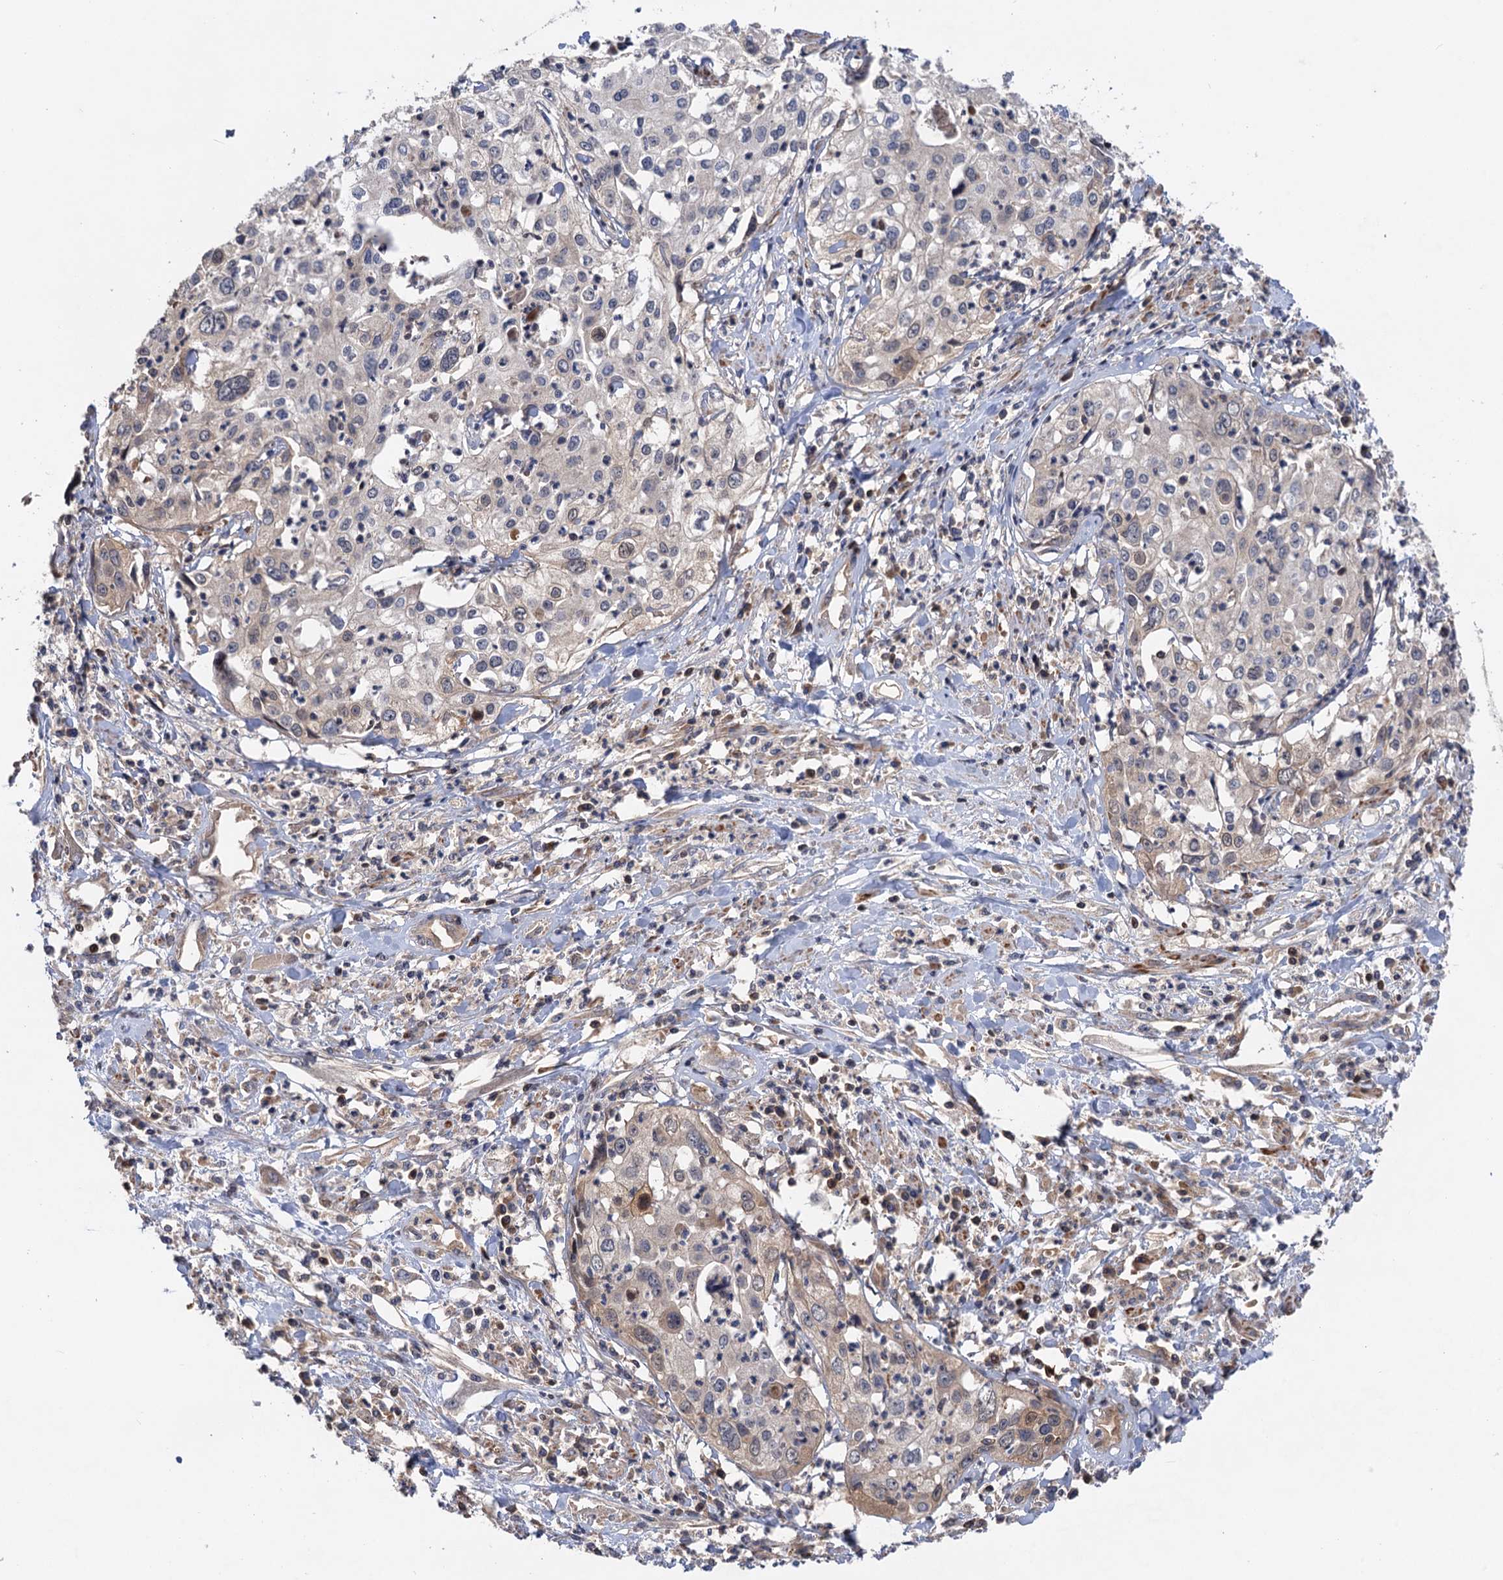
{"staining": {"intensity": "weak", "quantity": "<25%", "location": "cytoplasmic/membranous"}, "tissue": "cervical cancer", "cell_type": "Tumor cells", "image_type": "cancer", "snomed": [{"axis": "morphology", "description": "Squamous cell carcinoma, NOS"}, {"axis": "topography", "description": "Cervix"}], "caption": "This is an immunohistochemistry (IHC) image of human cervical squamous cell carcinoma. There is no staining in tumor cells.", "gene": "DGKA", "patient": {"sex": "female", "age": 31}}